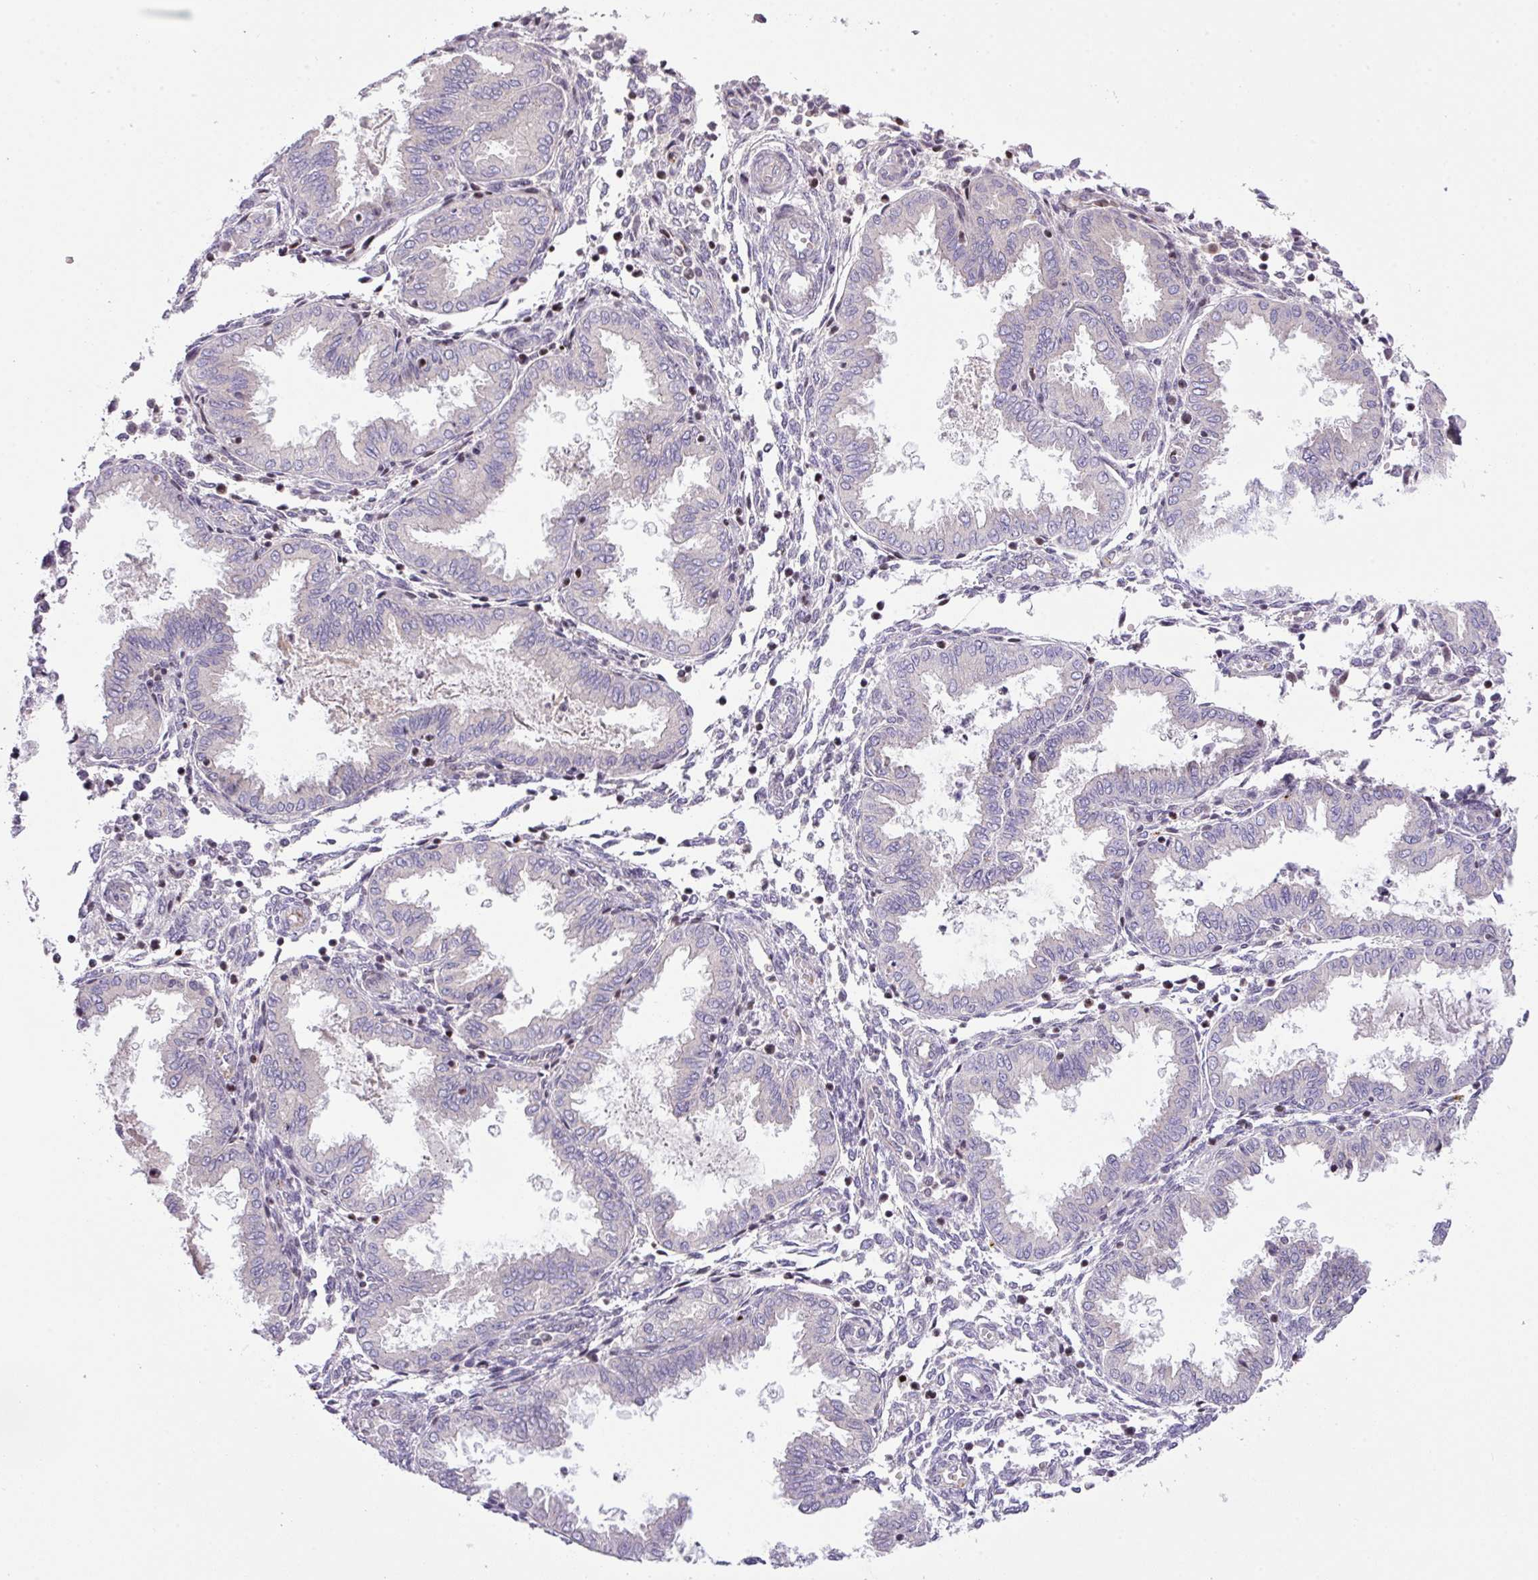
{"staining": {"intensity": "negative", "quantity": "none", "location": "none"}, "tissue": "endometrium", "cell_type": "Cells in endometrial stroma", "image_type": "normal", "snomed": [{"axis": "morphology", "description": "Normal tissue, NOS"}, {"axis": "topography", "description": "Endometrium"}], "caption": "Endometrium was stained to show a protein in brown. There is no significant positivity in cells in endometrial stroma. The staining was performed using DAB to visualize the protein expression in brown, while the nuclei were stained in blue with hematoxylin (Magnification: 20x).", "gene": "ZNF394", "patient": {"sex": "female", "age": 33}}